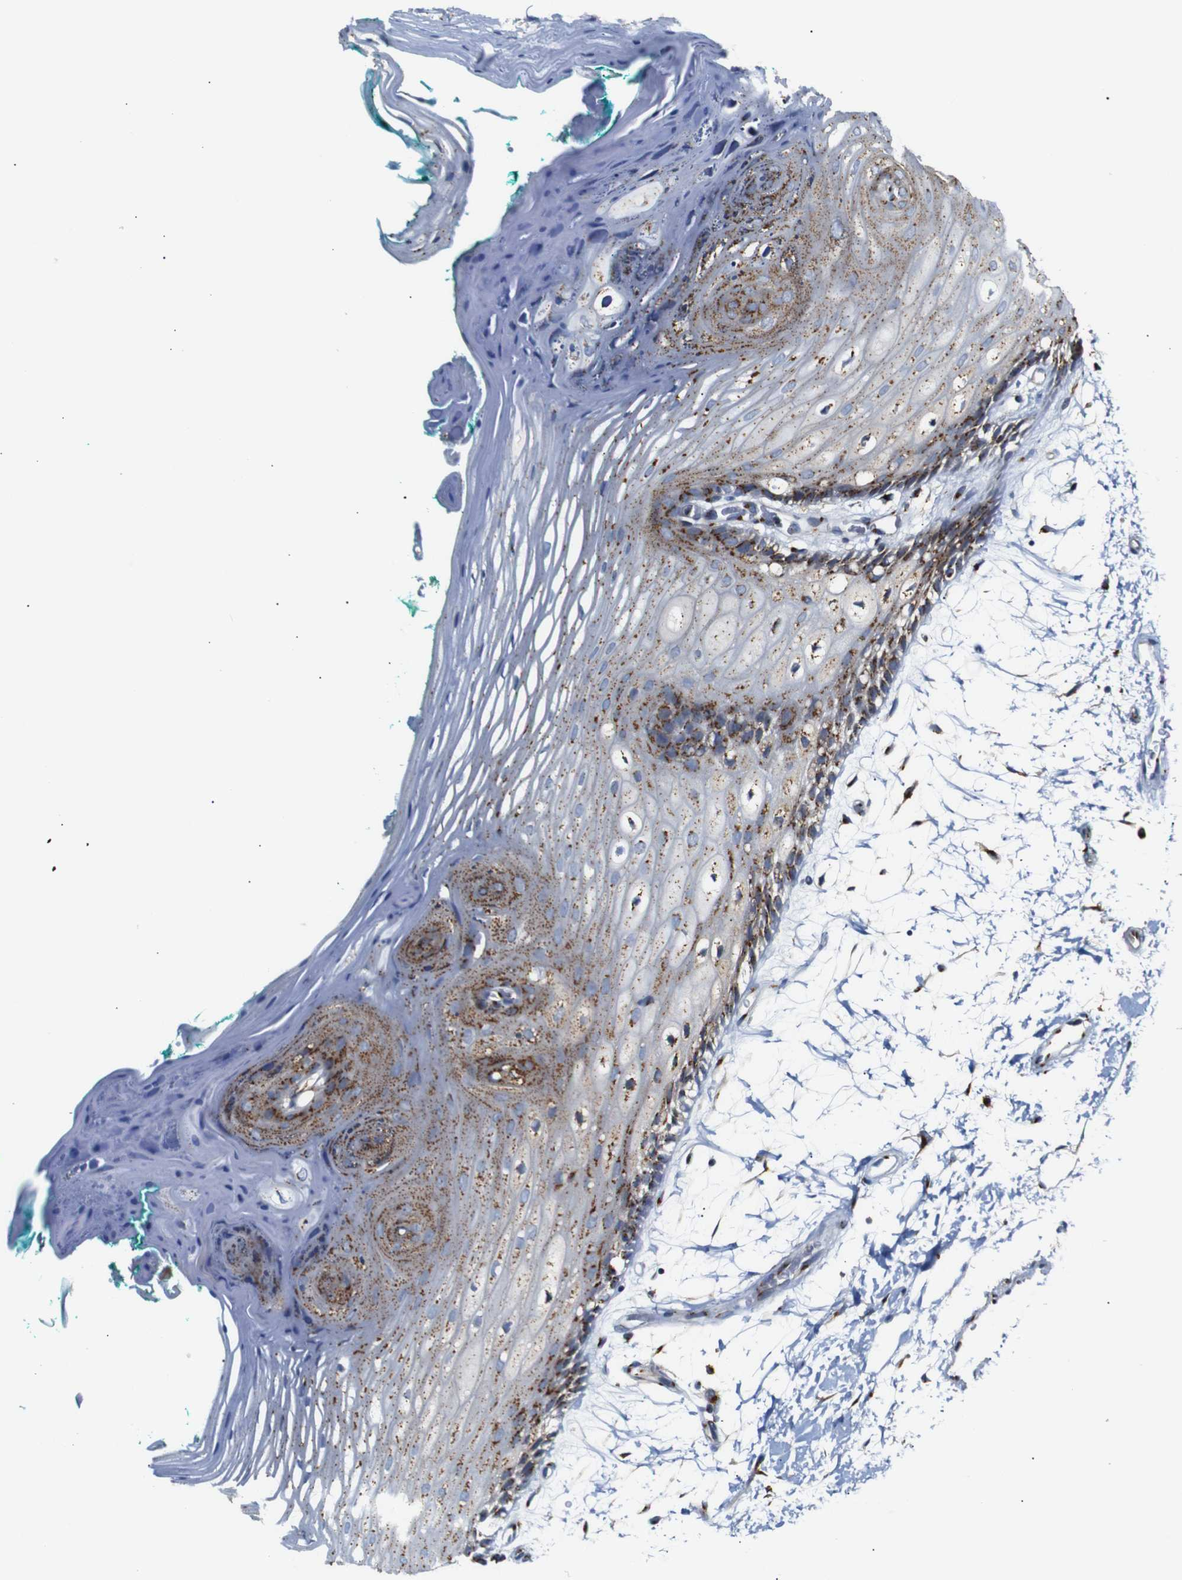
{"staining": {"intensity": "strong", "quantity": ">75%", "location": "cytoplasmic/membranous"}, "tissue": "oral mucosa", "cell_type": "Squamous epithelial cells", "image_type": "normal", "snomed": [{"axis": "morphology", "description": "Normal tissue, NOS"}, {"axis": "topography", "description": "Skeletal muscle"}, {"axis": "topography", "description": "Oral tissue"}, {"axis": "topography", "description": "Peripheral nerve tissue"}], "caption": "The photomicrograph exhibits a brown stain indicating the presence of a protein in the cytoplasmic/membranous of squamous epithelial cells in oral mucosa. (DAB = brown stain, brightfield microscopy at high magnification).", "gene": "TGOLN2", "patient": {"sex": "female", "age": 84}}